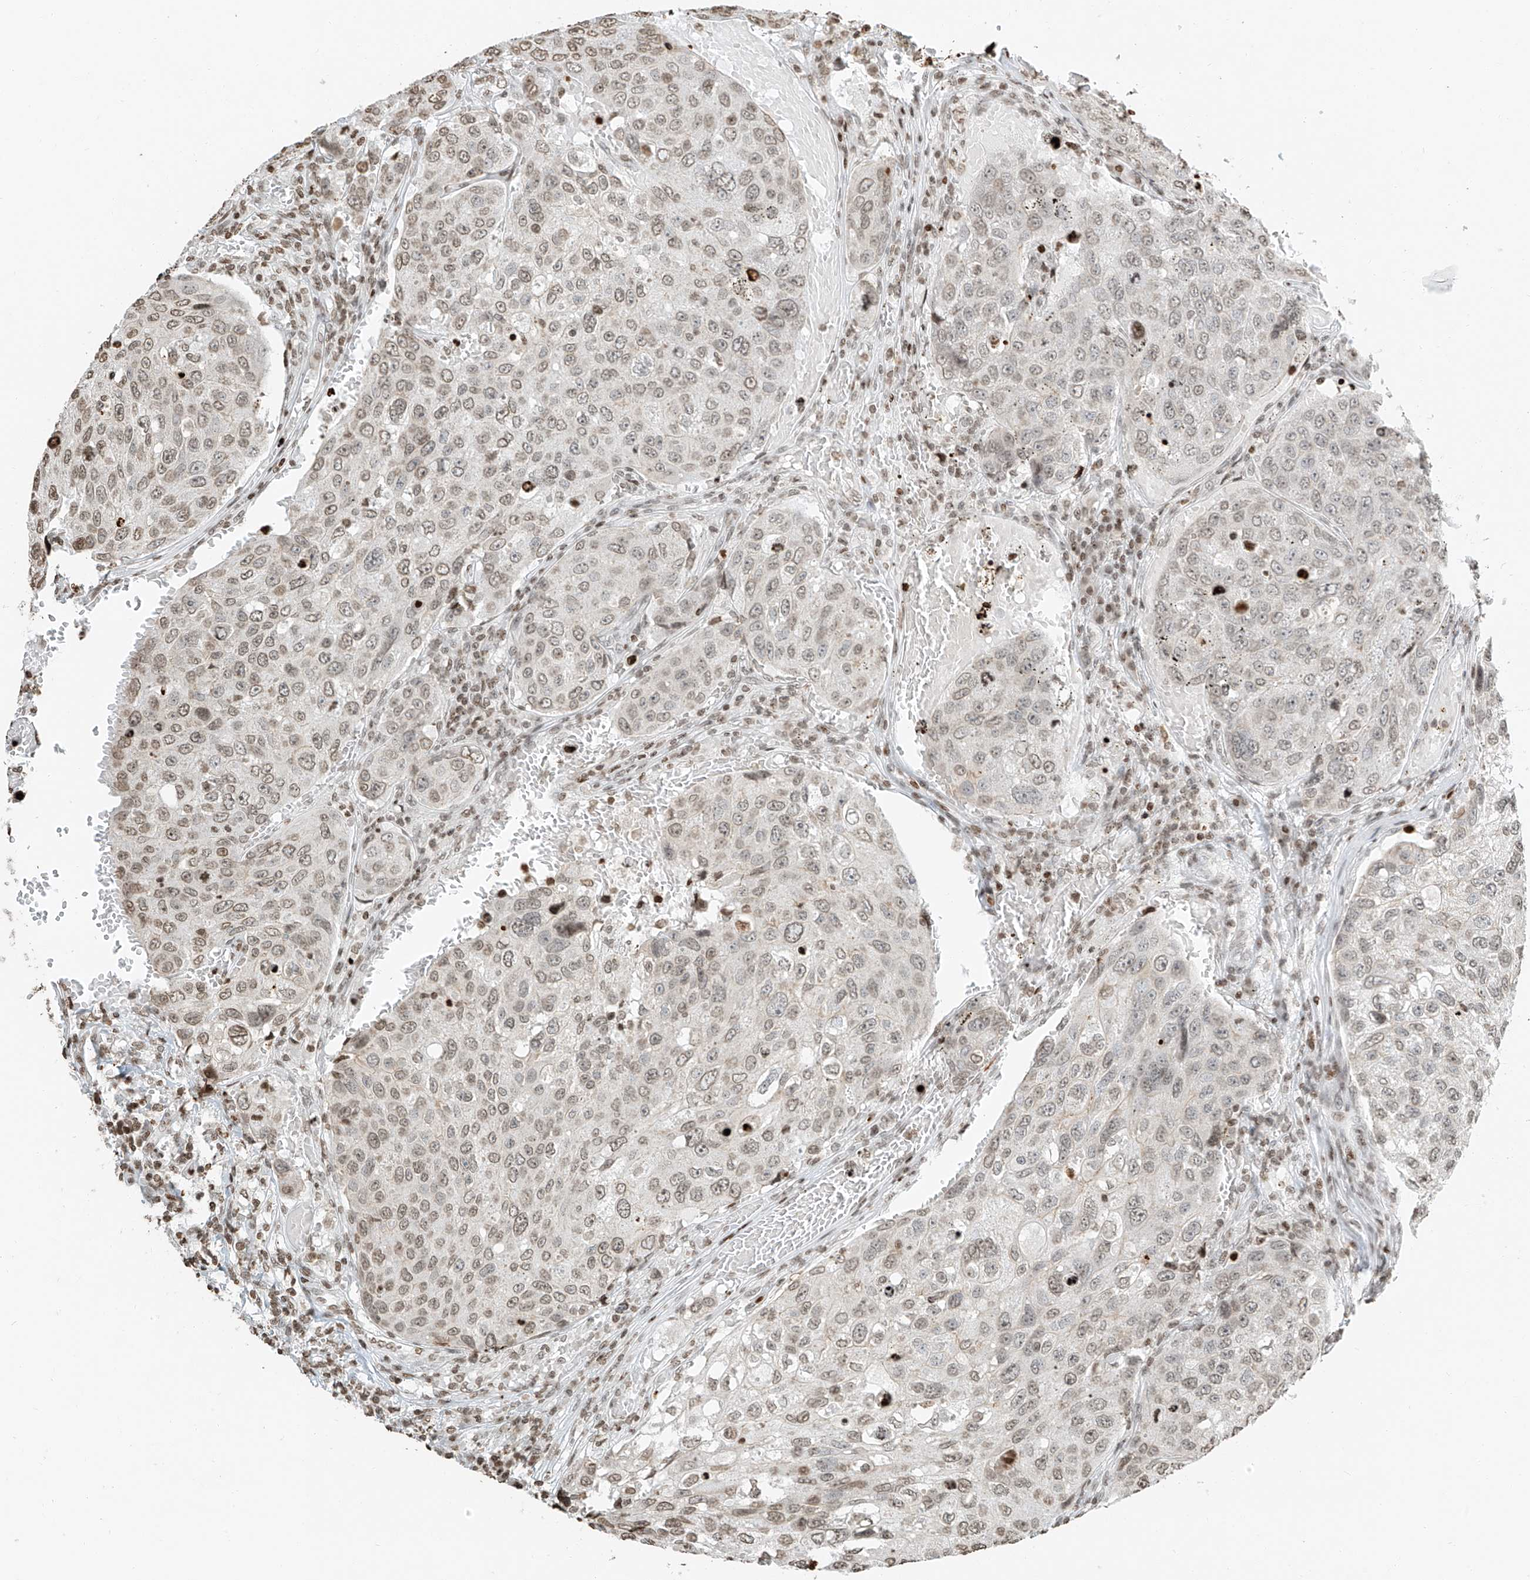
{"staining": {"intensity": "weak", "quantity": ">75%", "location": "nuclear"}, "tissue": "urothelial cancer", "cell_type": "Tumor cells", "image_type": "cancer", "snomed": [{"axis": "morphology", "description": "Urothelial carcinoma, High grade"}, {"axis": "topography", "description": "Lymph node"}, {"axis": "topography", "description": "Urinary bladder"}], "caption": "Urothelial carcinoma (high-grade) was stained to show a protein in brown. There is low levels of weak nuclear staining in approximately >75% of tumor cells. (IHC, brightfield microscopy, high magnification).", "gene": "C17orf58", "patient": {"sex": "male", "age": 51}}